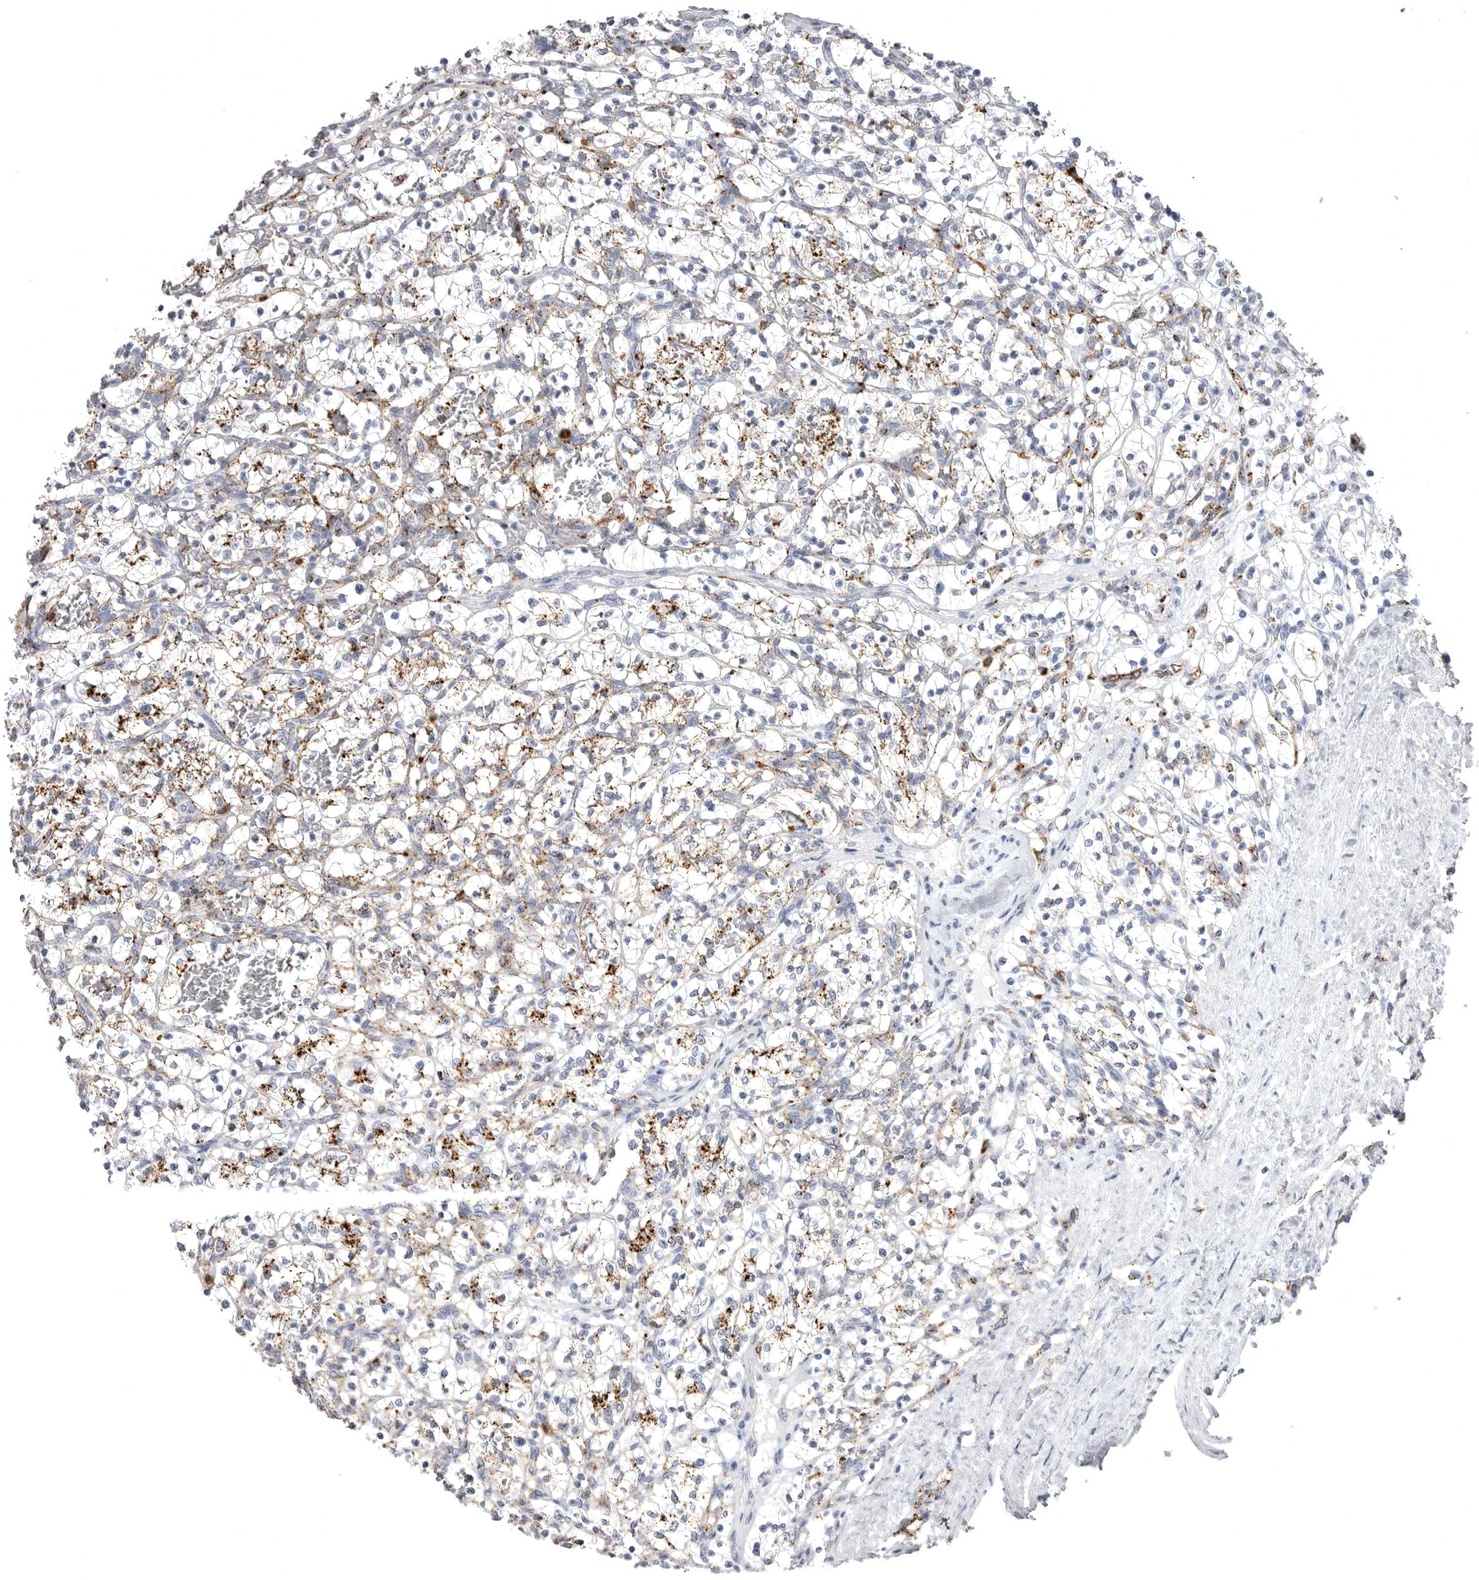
{"staining": {"intensity": "moderate", "quantity": "25%-75%", "location": "cytoplasmic/membranous"}, "tissue": "renal cancer", "cell_type": "Tumor cells", "image_type": "cancer", "snomed": [{"axis": "morphology", "description": "Adenocarcinoma, NOS"}, {"axis": "topography", "description": "Kidney"}], "caption": "A brown stain highlights moderate cytoplasmic/membranous expression of a protein in human renal cancer tumor cells.", "gene": "PSPN", "patient": {"sex": "female", "age": 57}}